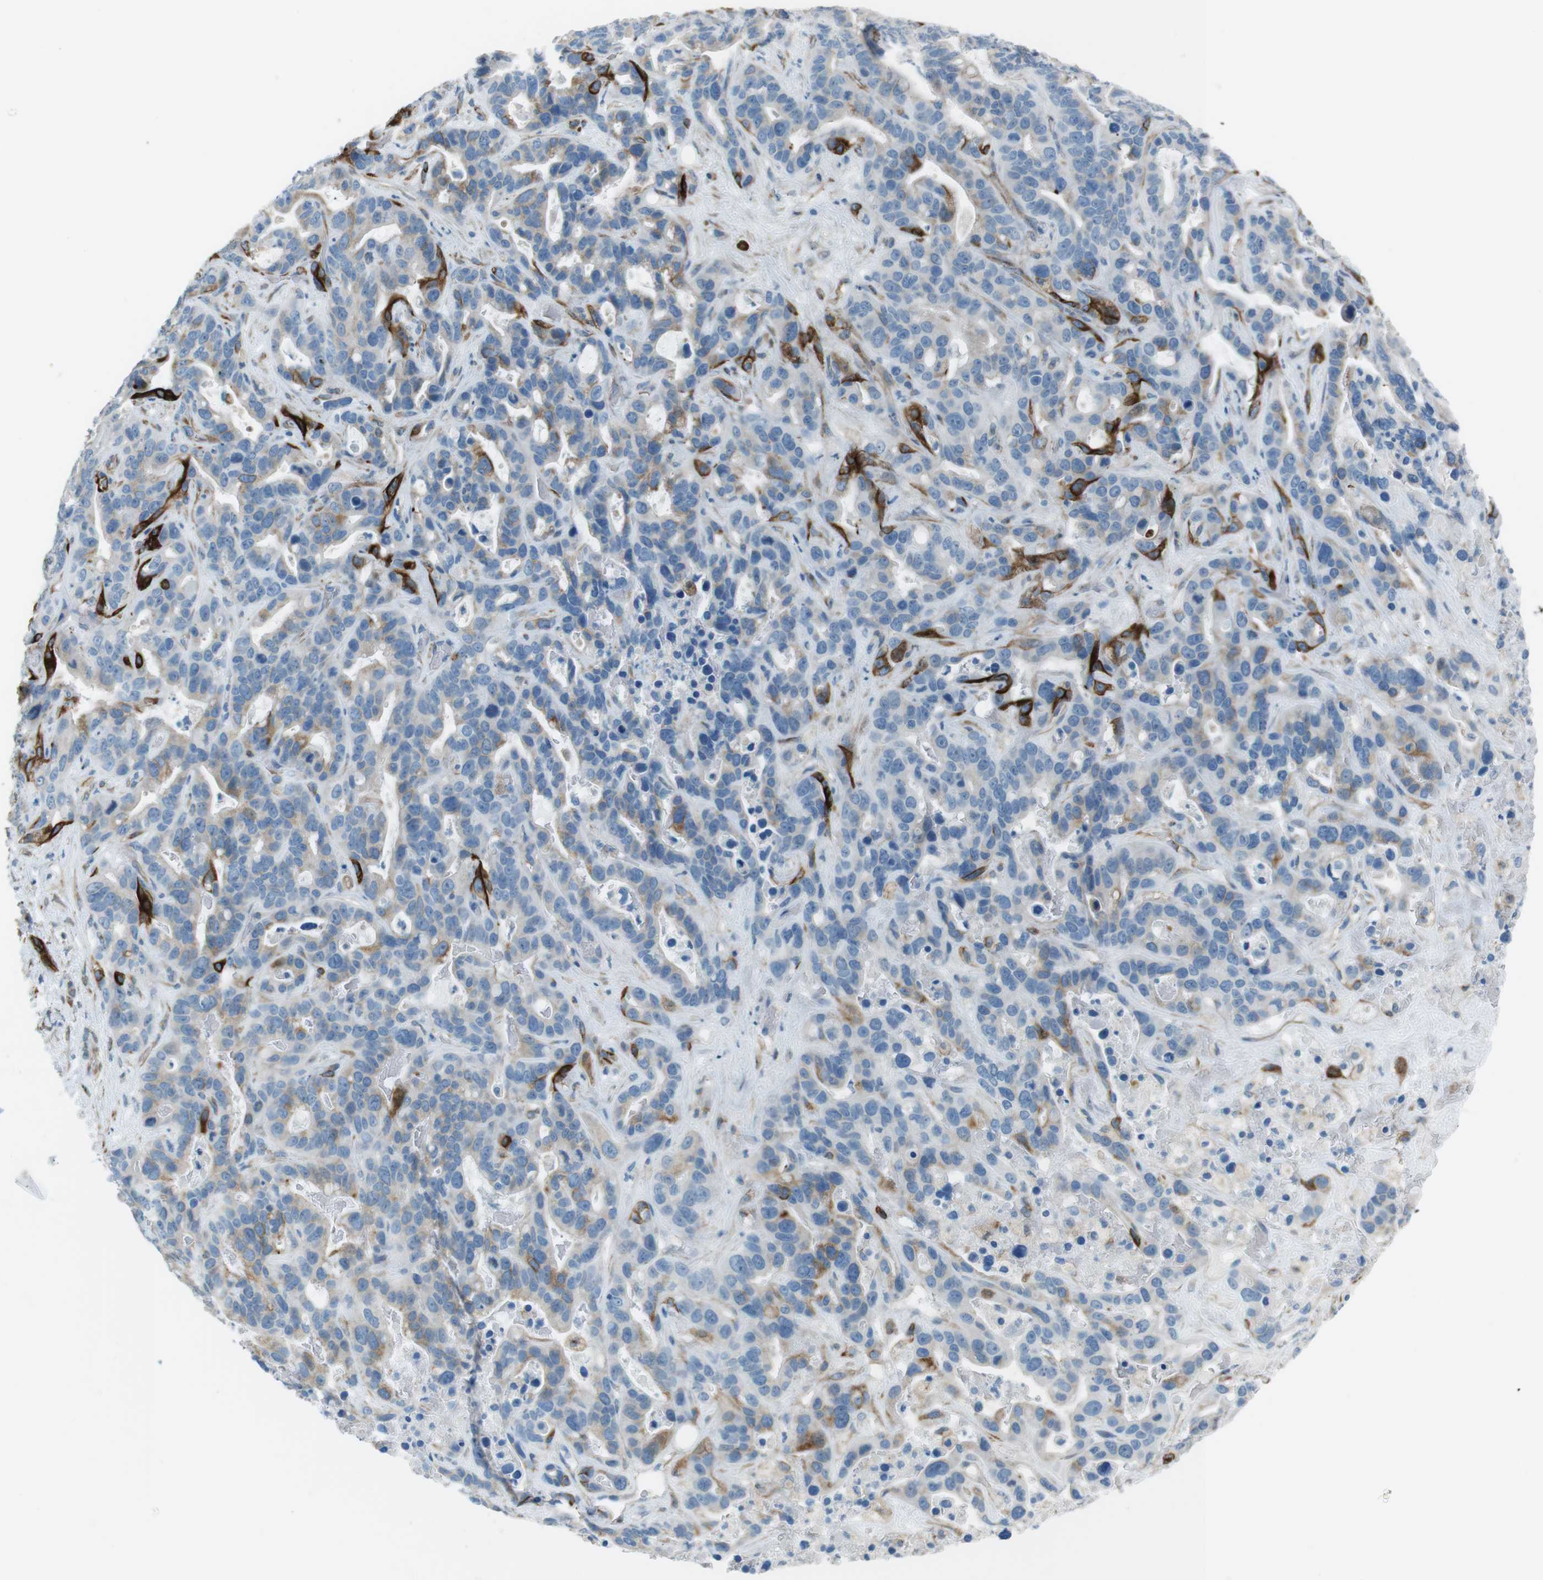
{"staining": {"intensity": "strong", "quantity": "<25%", "location": "cytoplasmic/membranous"}, "tissue": "liver cancer", "cell_type": "Tumor cells", "image_type": "cancer", "snomed": [{"axis": "morphology", "description": "Cholangiocarcinoma"}, {"axis": "topography", "description": "Liver"}], "caption": "This histopathology image reveals cholangiocarcinoma (liver) stained with immunohistochemistry (IHC) to label a protein in brown. The cytoplasmic/membranous of tumor cells show strong positivity for the protein. Nuclei are counter-stained blue.", "gene": "TUBB2A", "patient": {"sex": "female", "age": 65}}